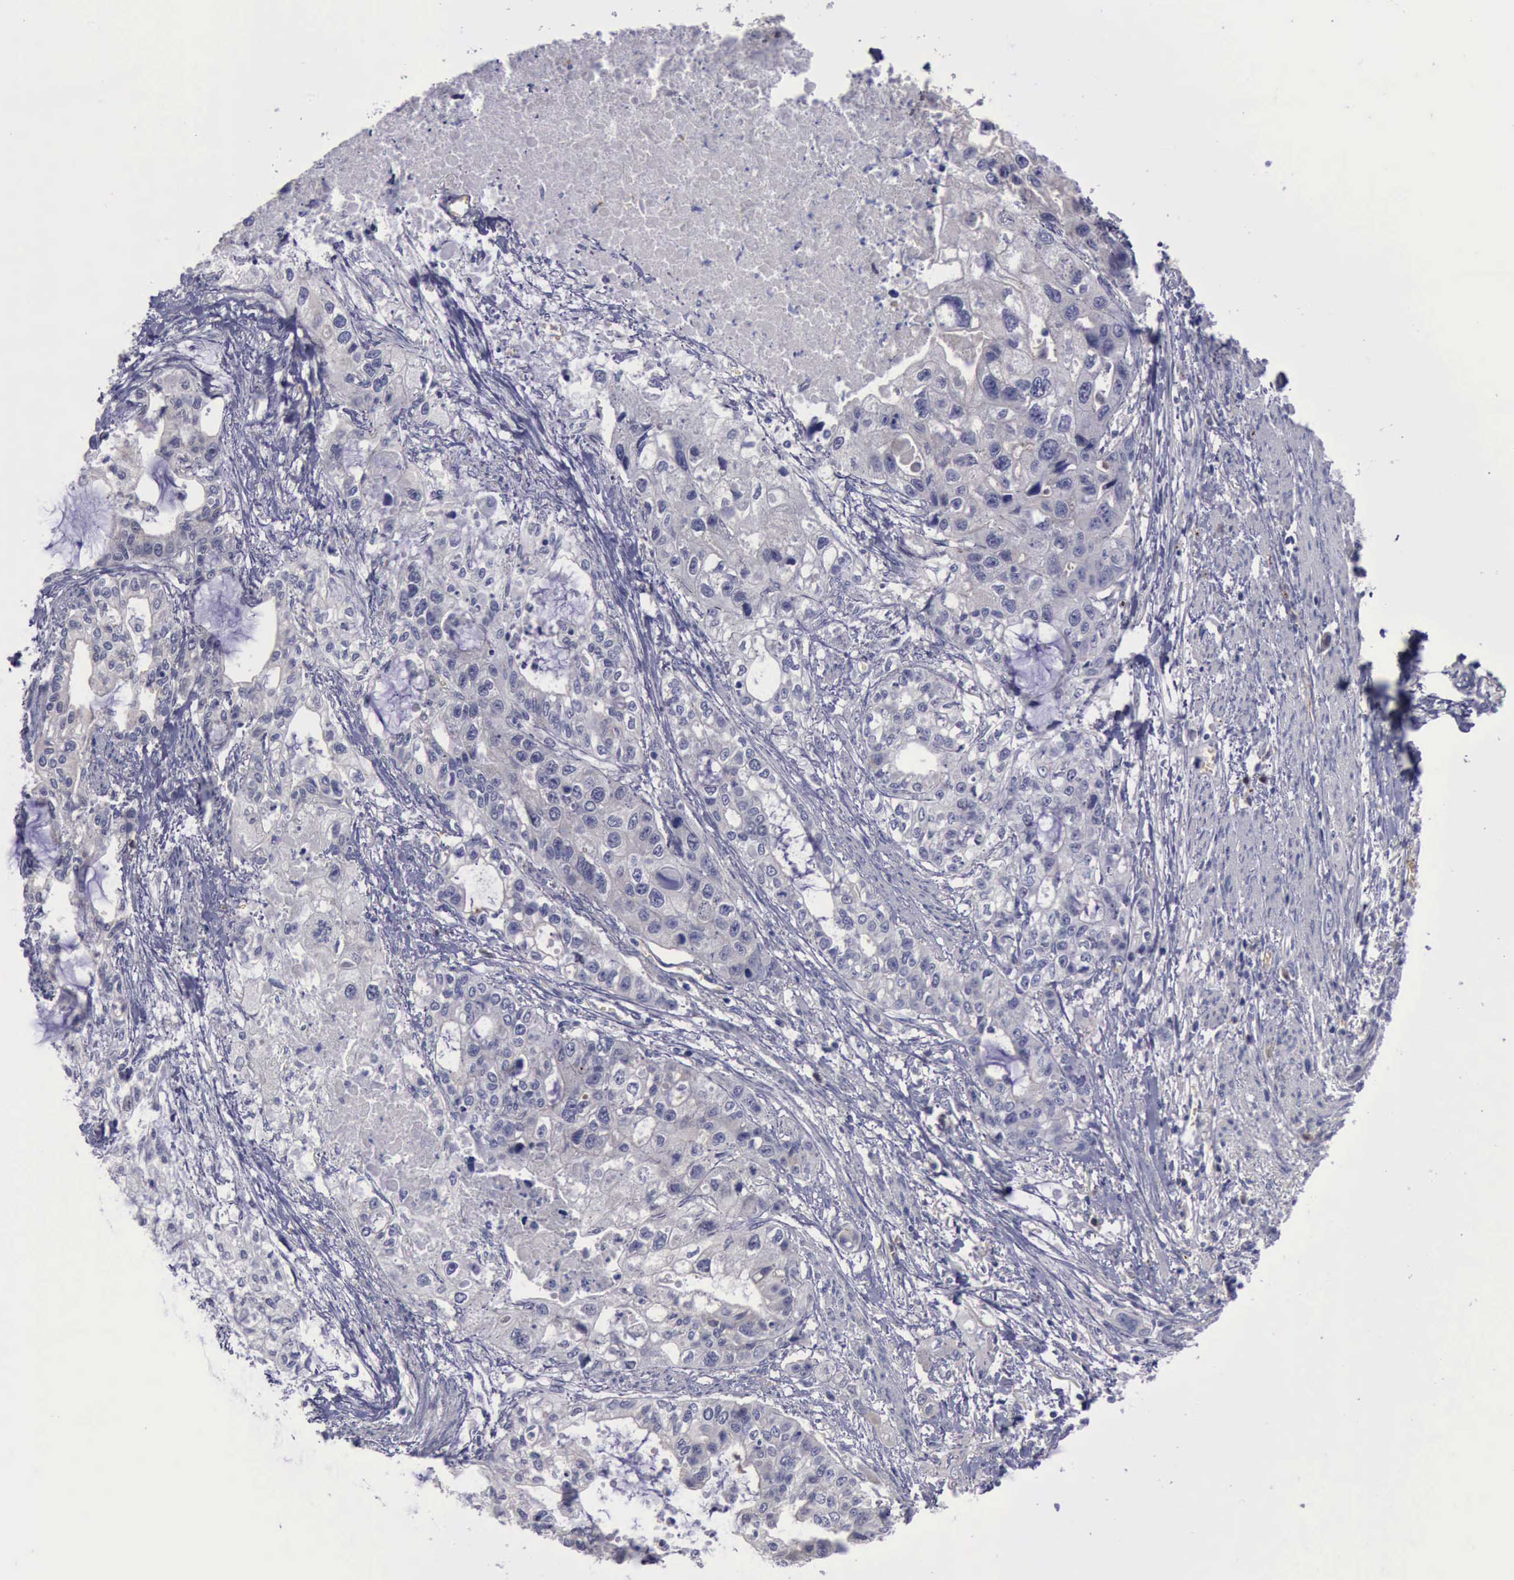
{"staining": {"intensity": "negative", "quantity": "none", "location": "none"}, "tissue": "stomach cancer", "cell_type": "Tumor cells", "image_type": "cancer", "snomed": [{"axis": "morphology", "description": "Adenocarcinoma, NOS"}, {"axis": "topography", "description": "Stomach, upper"}], "caption": "Tumor cells show no significant expression in stomach adenocarcinoma. (DAB (3,3'-diaminobenzidine) immunohistochemistry with hematoxylin counter stain).", "gene": "CEP128", "patient": {"sex": "female", "age": 52}}